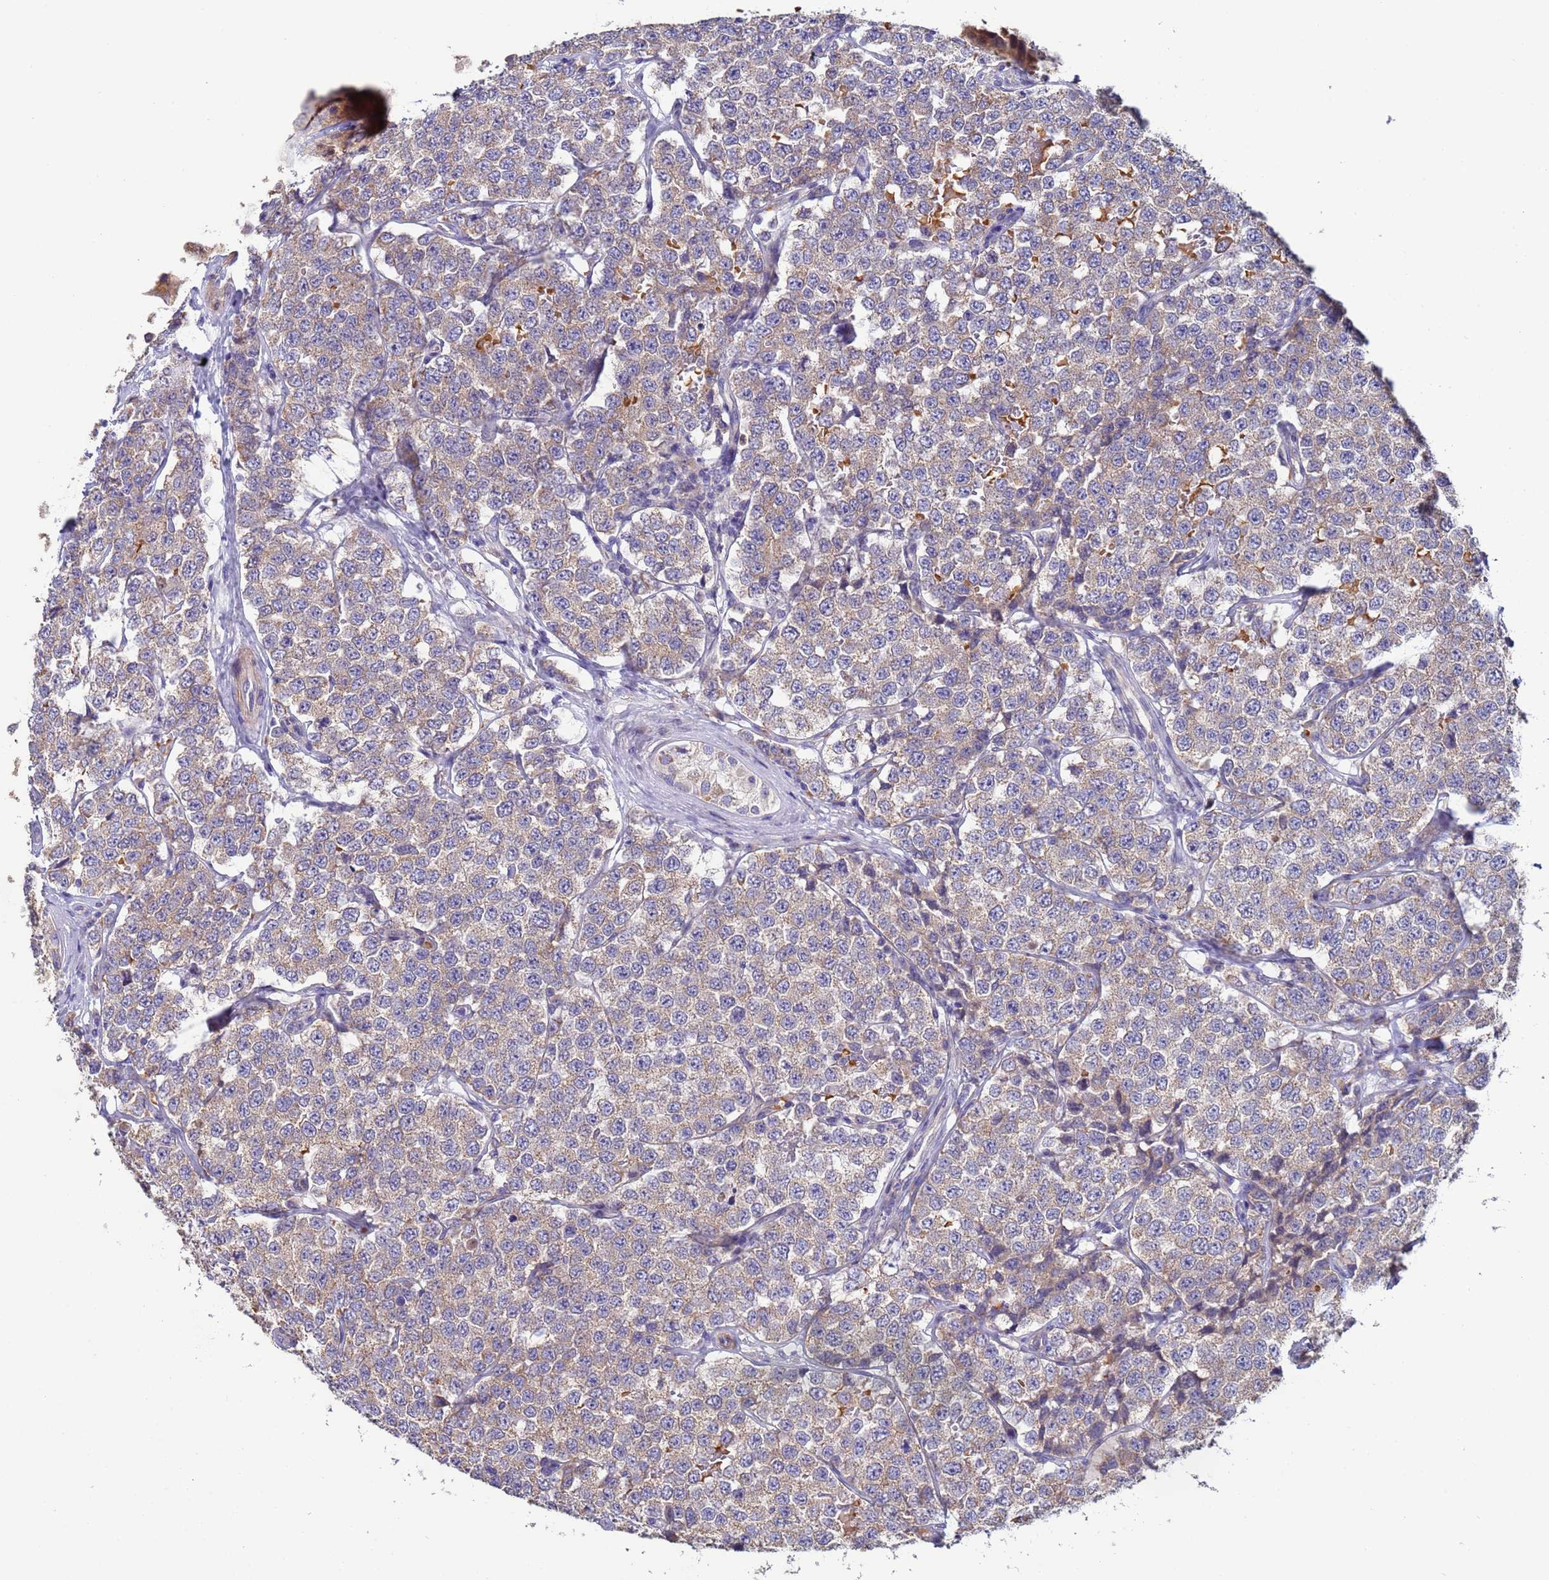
{"staining": {"intensity": "weak", "quantity": "25%-75%", "location": "cytoplasmic/membranous"}, "tissue": "testis cancer", "cell_type": "Tumor cells", "image_type": "cancer", "snomed": [{"axis": "morphology", "description": "Seminoma, NOS"}, {"axis": "topography", "description": "Testis"}], "caption": "Tumor cells display low levels of weak cytoplasmic/membranous positivity in about 25%-75% of cells in seminoma (testis).", "gene": "CLHC1", "patient": {"sex": "male", "age": 34}}